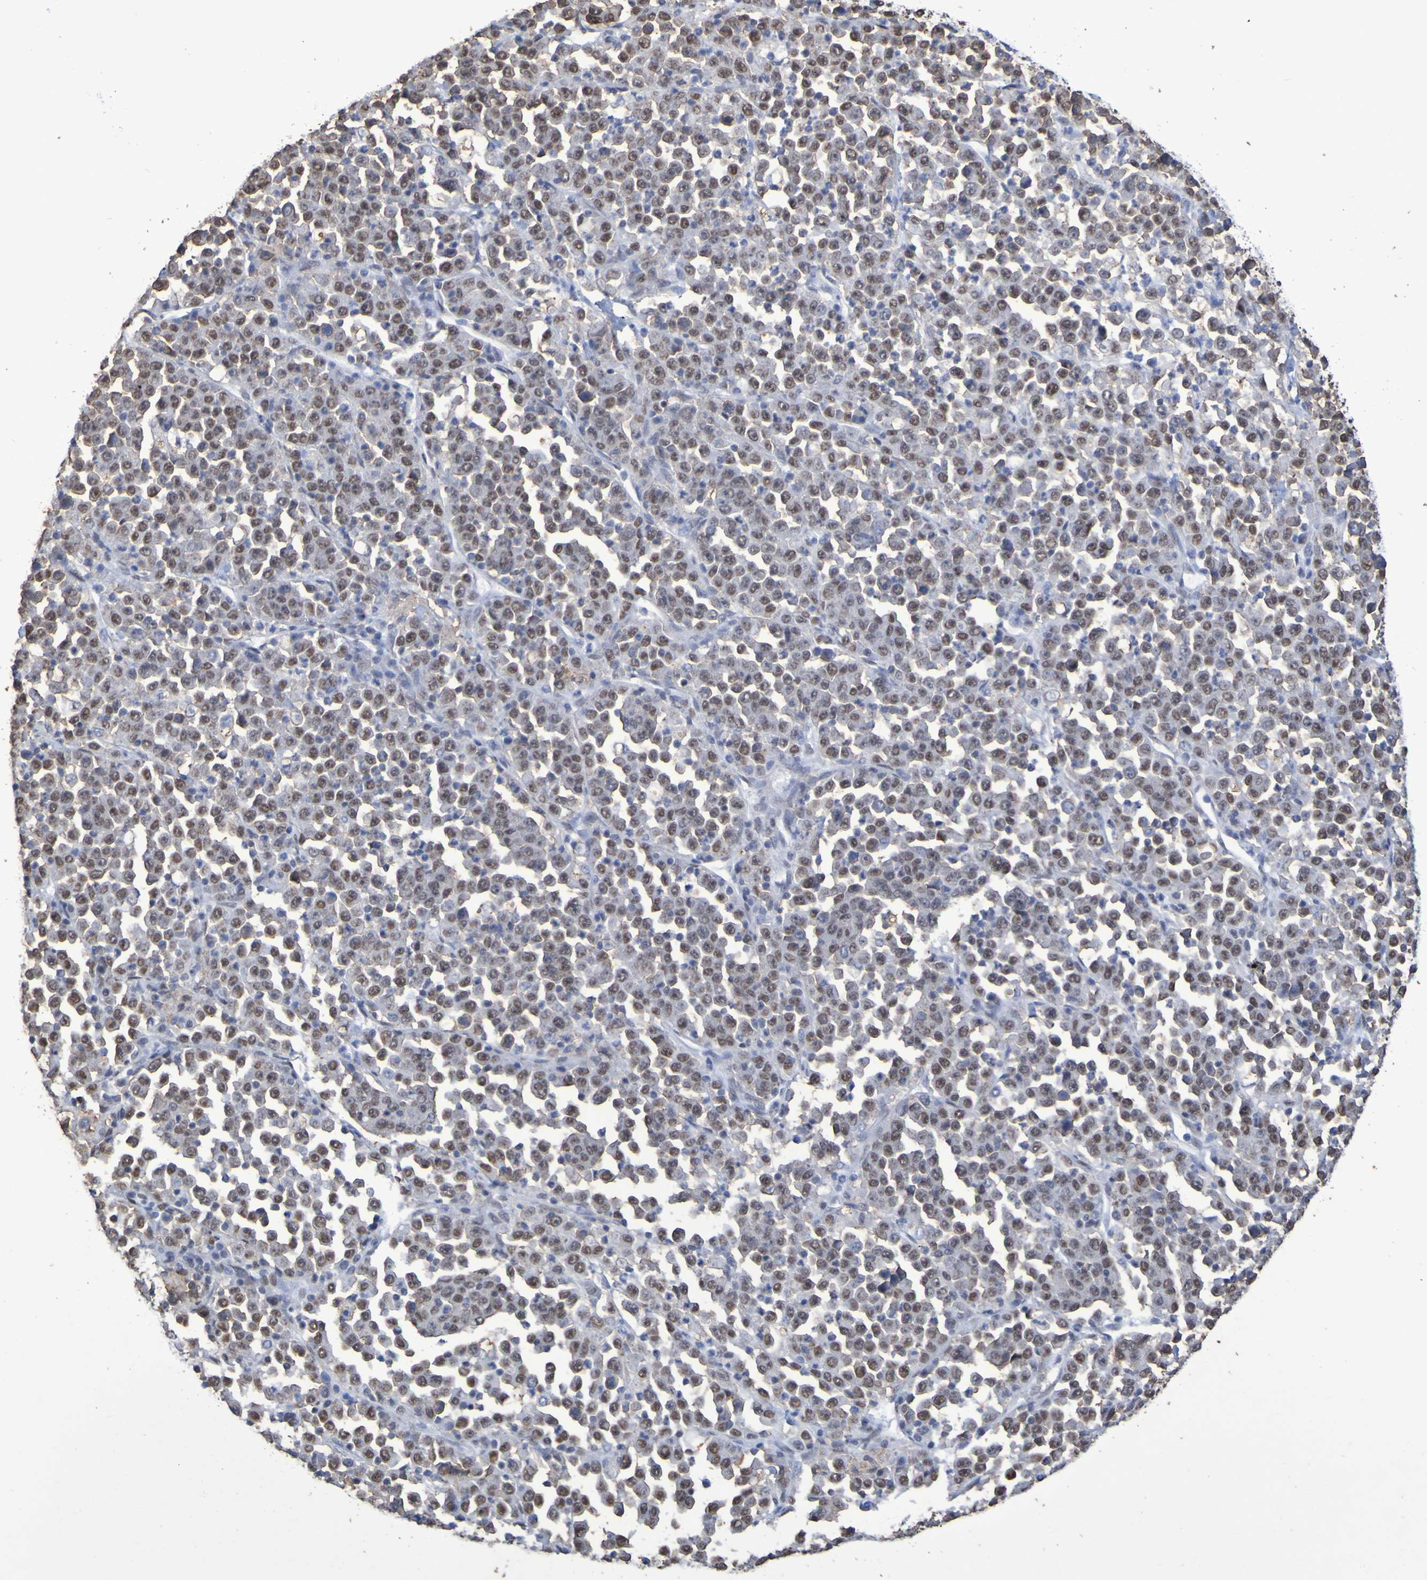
{"staining": {"intensity": "moderate", "quantity": ">75%", "location": "nuclear"}, "tissue": "stomach cancer", "cell_type": "Tumor cells", "image_type": "cancer", "snomed": [{"axis": "morphology", "description": "Normal tissue, NOS"}, {"axis": "morphology", "description": "Adenocarcinoma, NOS"}, {"axis": "topography", "description": "Stomach, upper"}, {"axis": "topography", "description": "Stomach"}], "caption": "IHC micrograph of neoplastic tissue: human stomach cancer stained using IHC displays medium levels of moderate protein expression localized specifically in the nuclear of tumor cells, appearing as a nuclear brown color.", "gene": "MRTFB", "patient": {"sex": "male", "age": 59}}